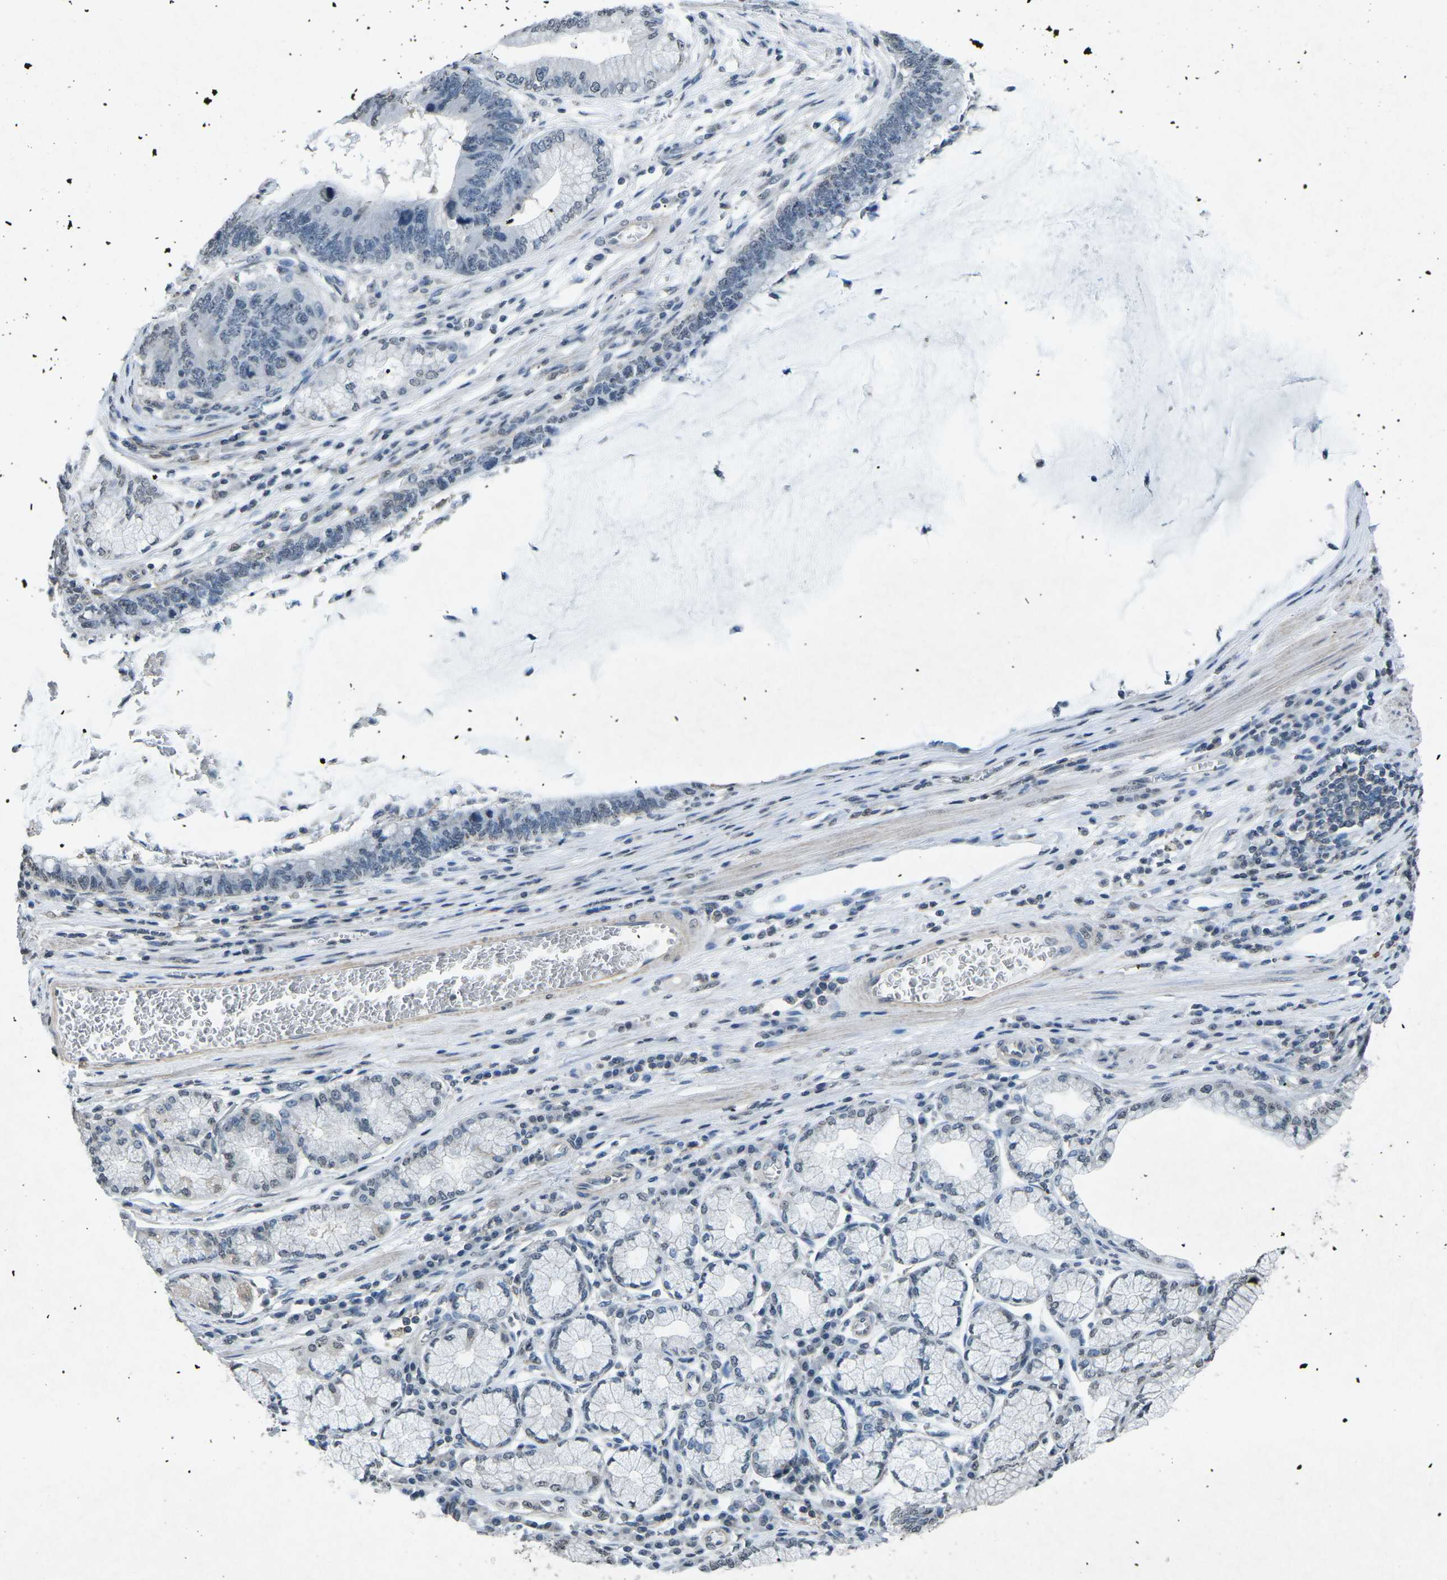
{"staining": {"intensity": "negative", "quantity": "none", "location": "none"}, "tissue": "stomach cancer", "cell_type": "Tumor cells", "image_type": "cancer", "snomed": [{"axis": "morphology", "description": "Adenocarcinoma, NOS"}, {"axis": "topography", "description": "Stomach"}], "caption": "High power microscopy image of an immunohistochemistry (IHC) histopathology image of adenocarcinoma (stomach), revealing no significant positivity in tumor cells. (Stains: DAB immunohistochemistry with hematoxylin counter stain, Microscopy: brightfield microscopy at high magnification).", "gene": "TFR2", "patient": {"sex": "male", "age": 59}}